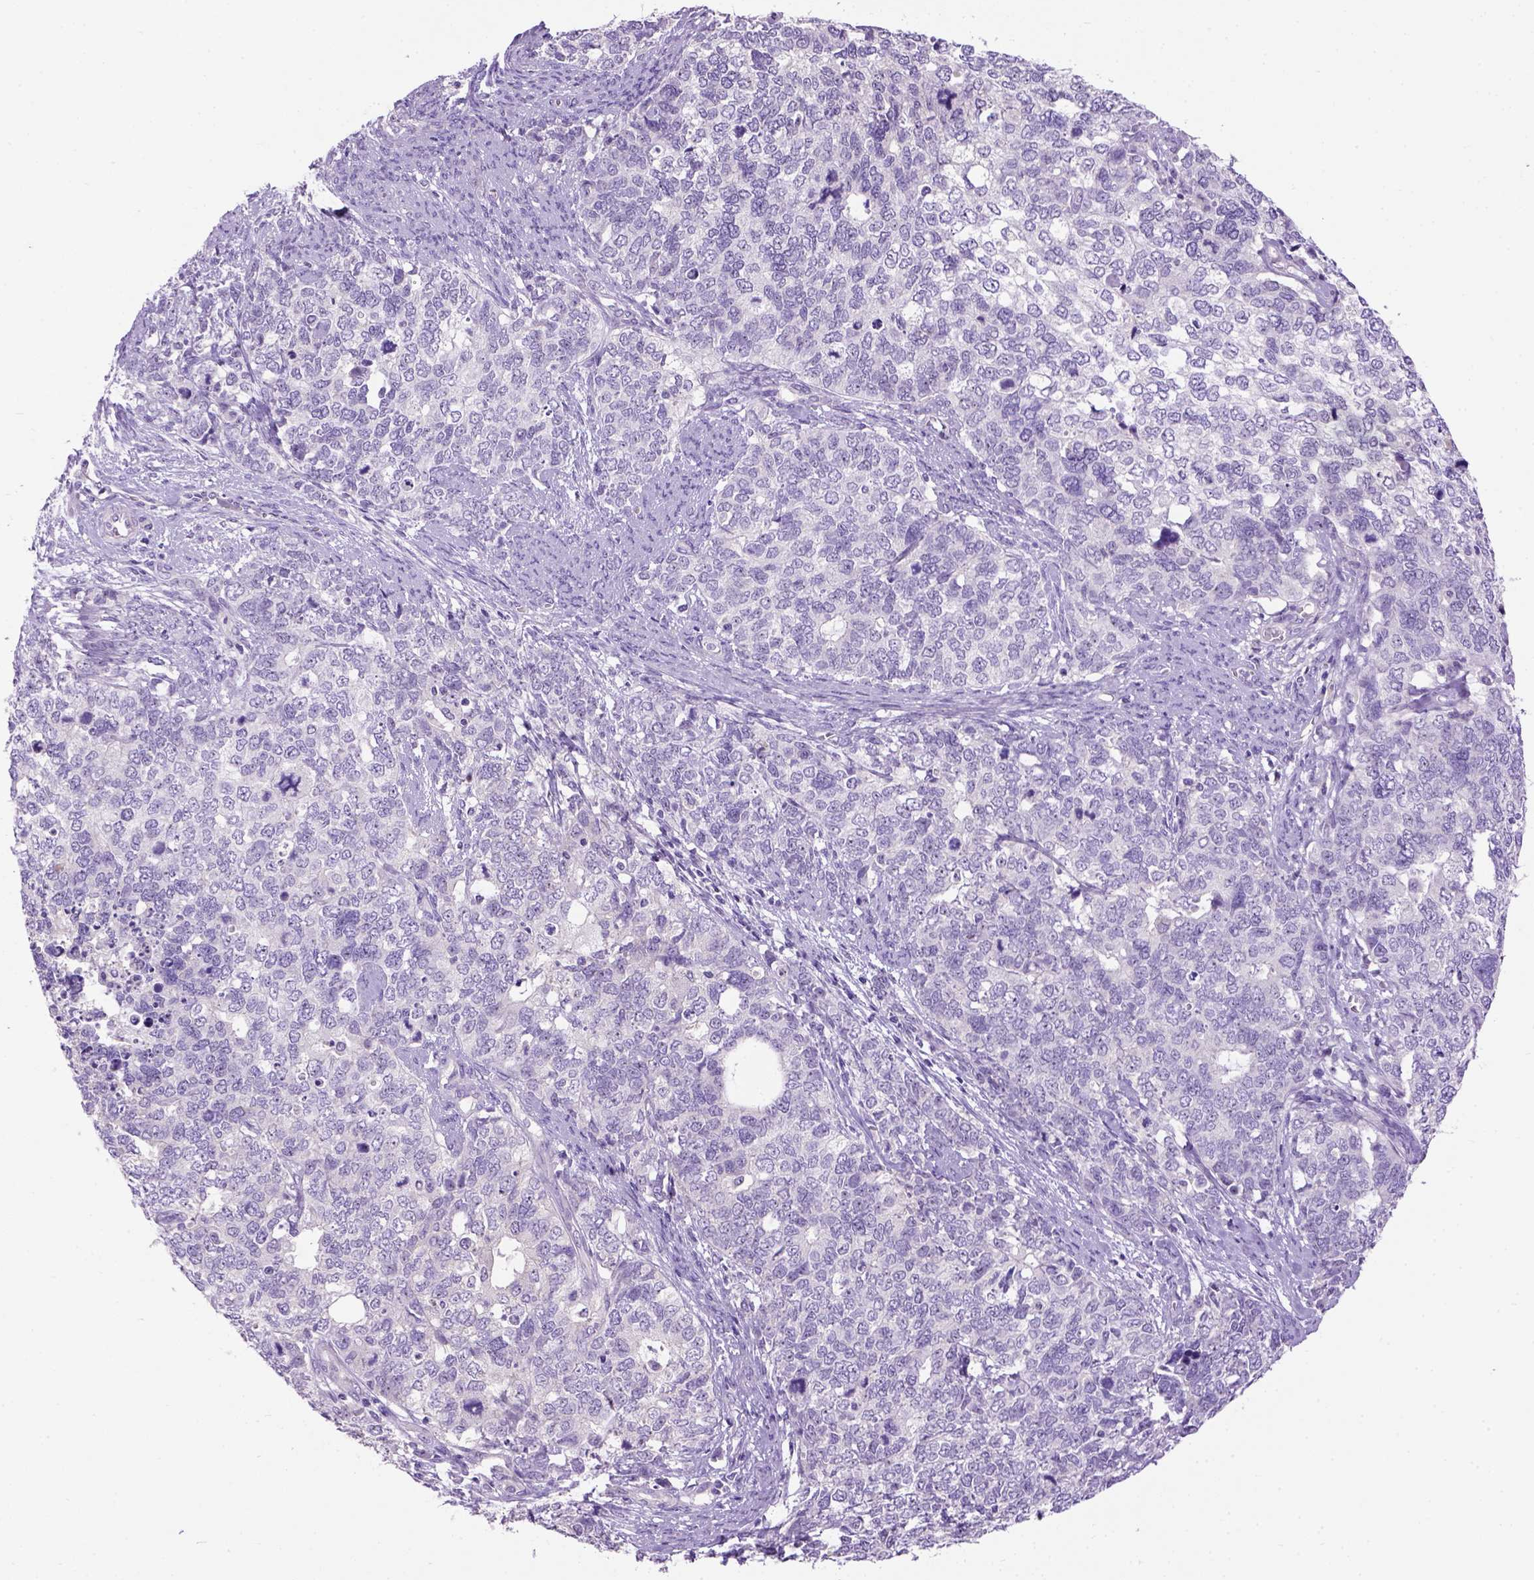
{"staining": {"intensity": "negative", "quantity": "none", "location": "none"}, "tissue": "cervical cancer", "cell_type": "Tumor cells", "image_type": "cancer", "snomed": [{"axis": "morphology", "description": "Squamous cell carcinoma, NOS"}, {"axis": "topography", "description": "Cervix"}], "caption": "Squamous cell carcinoma (cervical) was stained to show a protein in brown. There is no significant positivity in tumor cells.", "gene": "UTP4", "patient": {"sex": "female", "age": 63}}